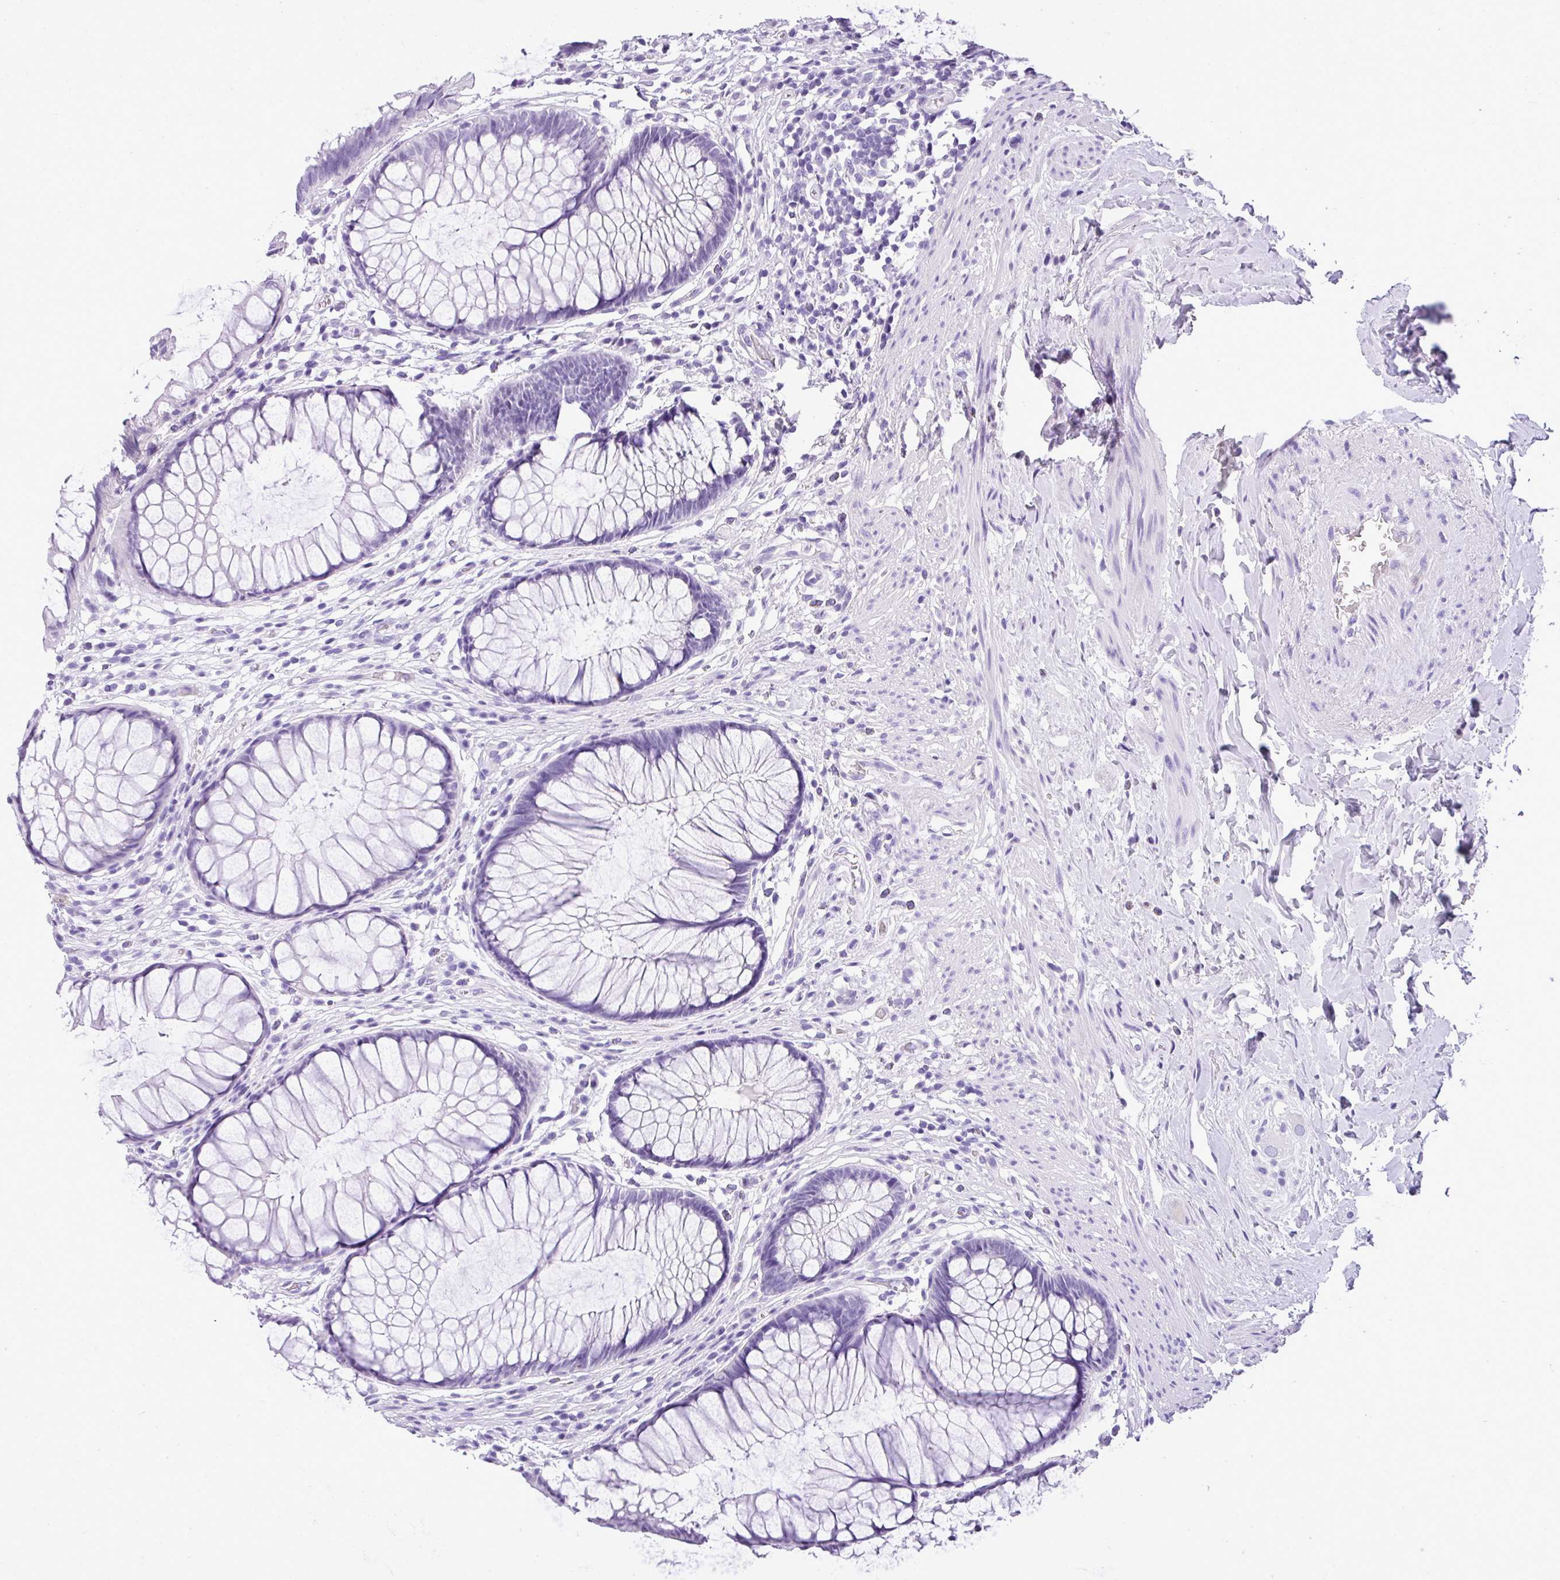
{"staining": {"intensity": "negative", "quantity": "none", "location": "none"}, "tissue": "rectum", "cell_type": "Glandular cells", "image_type": "normal", "snomed": [{"axis": "morphology", "description": "Normal tissue, NOS"}, {"axis": "topography", "description": "Smooth muscle"}, {"axis": "topography", "description": "Rectum"}], "caption": "The micrograph shows no significant expression in glandular cells of rectum.", "gene": "MUC21", "patient": {"sex": "male", "age": 53}}